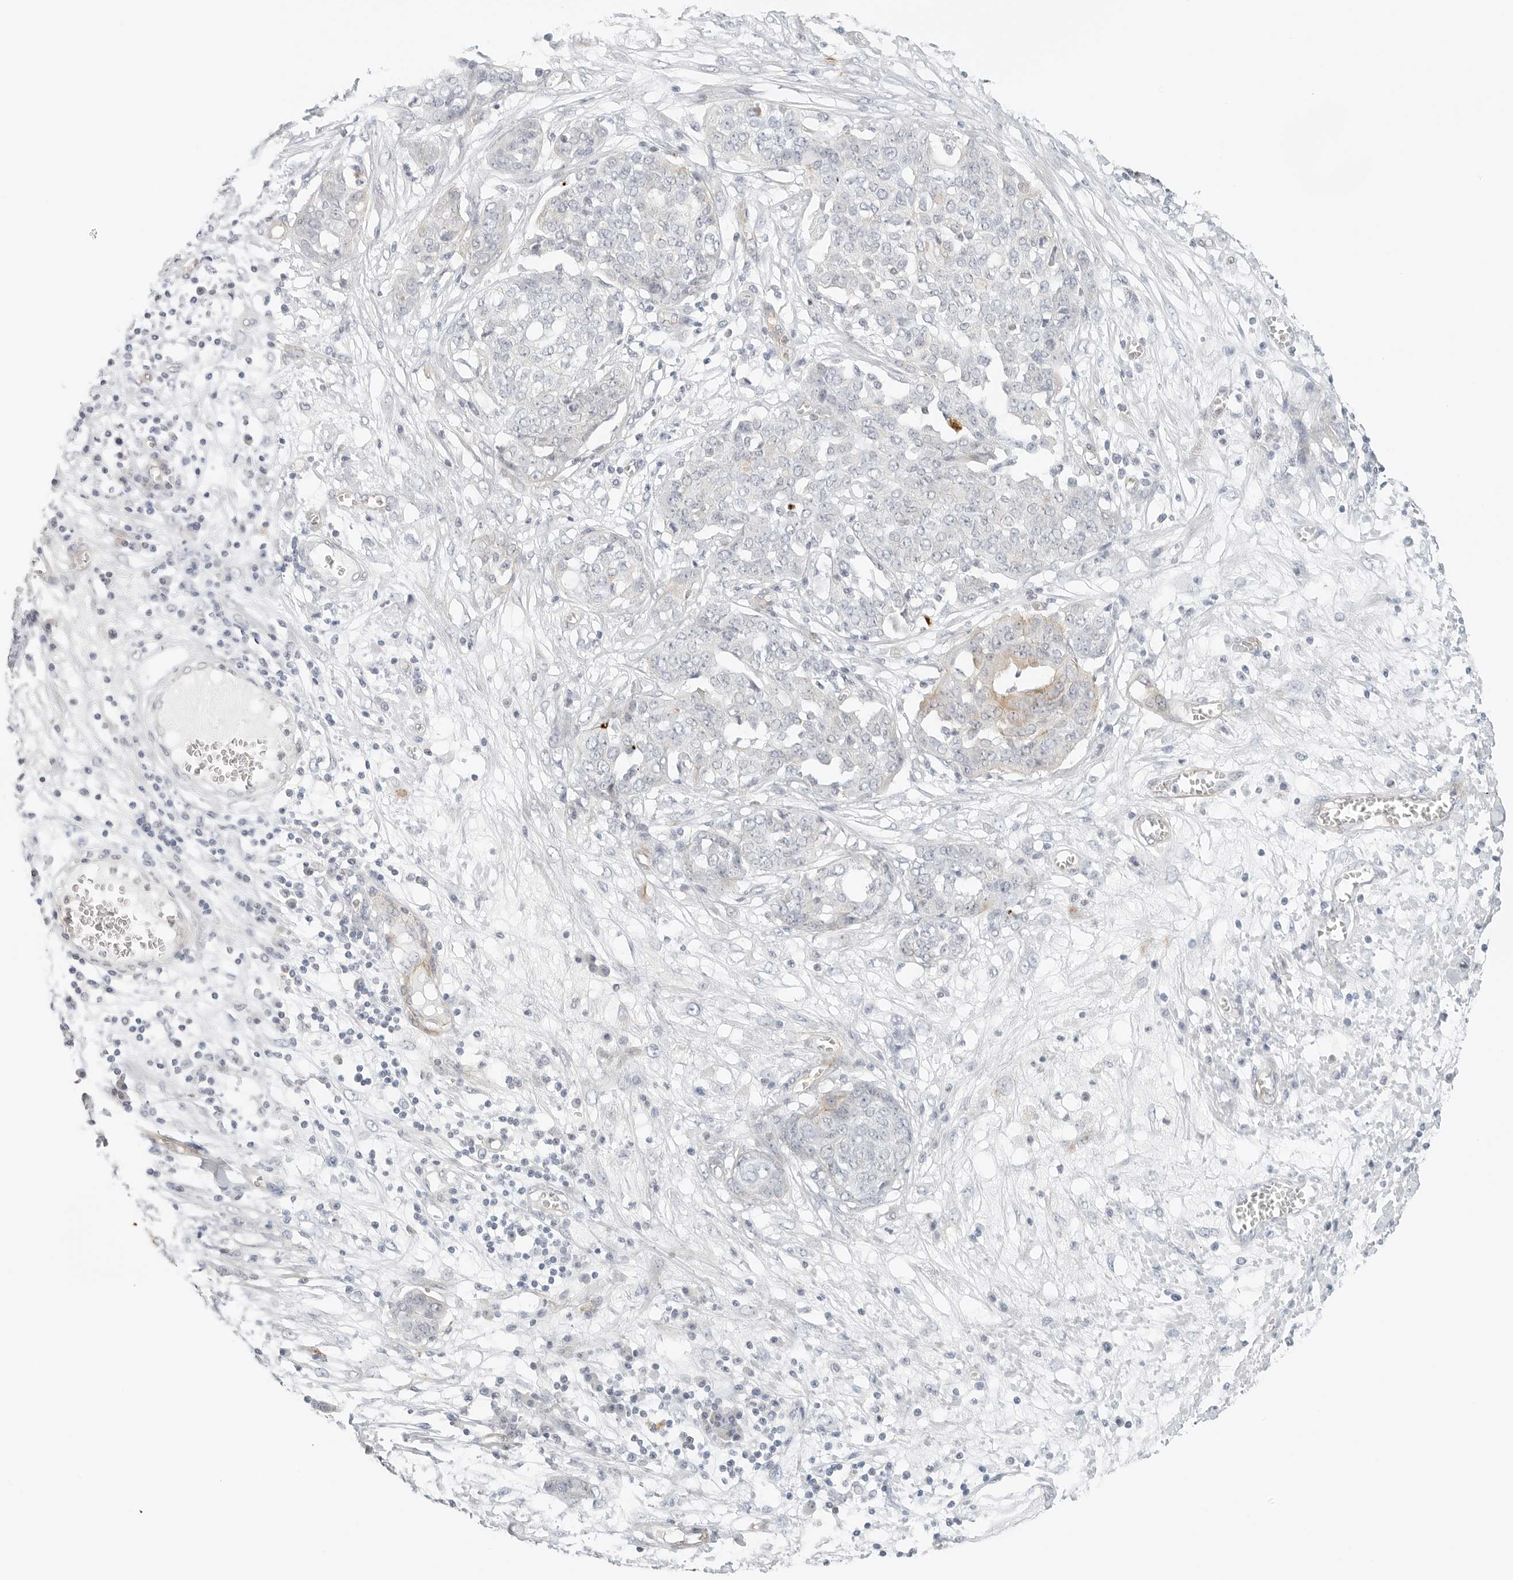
{"staining": {"intensity": "negative", "quantity": "none", "location": "none"}, "tissue": "ovarian cancer", "cell_type": "Tumor cells", "image_type": "cancer", "snomed": [{"axis": "morphology", "description": "Cystadenocarcinoma, serous, NOS"}, {"axis": "topography", "description": "Soft tissue"}, {"axis": "topography", "description": "Ovary"}], "caption": "This is an IHC histopathology image of human serous cystadenocarcinoma (ovarian). There is no staining in tumor cells.", "gene": "IQCC", "patient": {"sex": "female", "age": 57}}